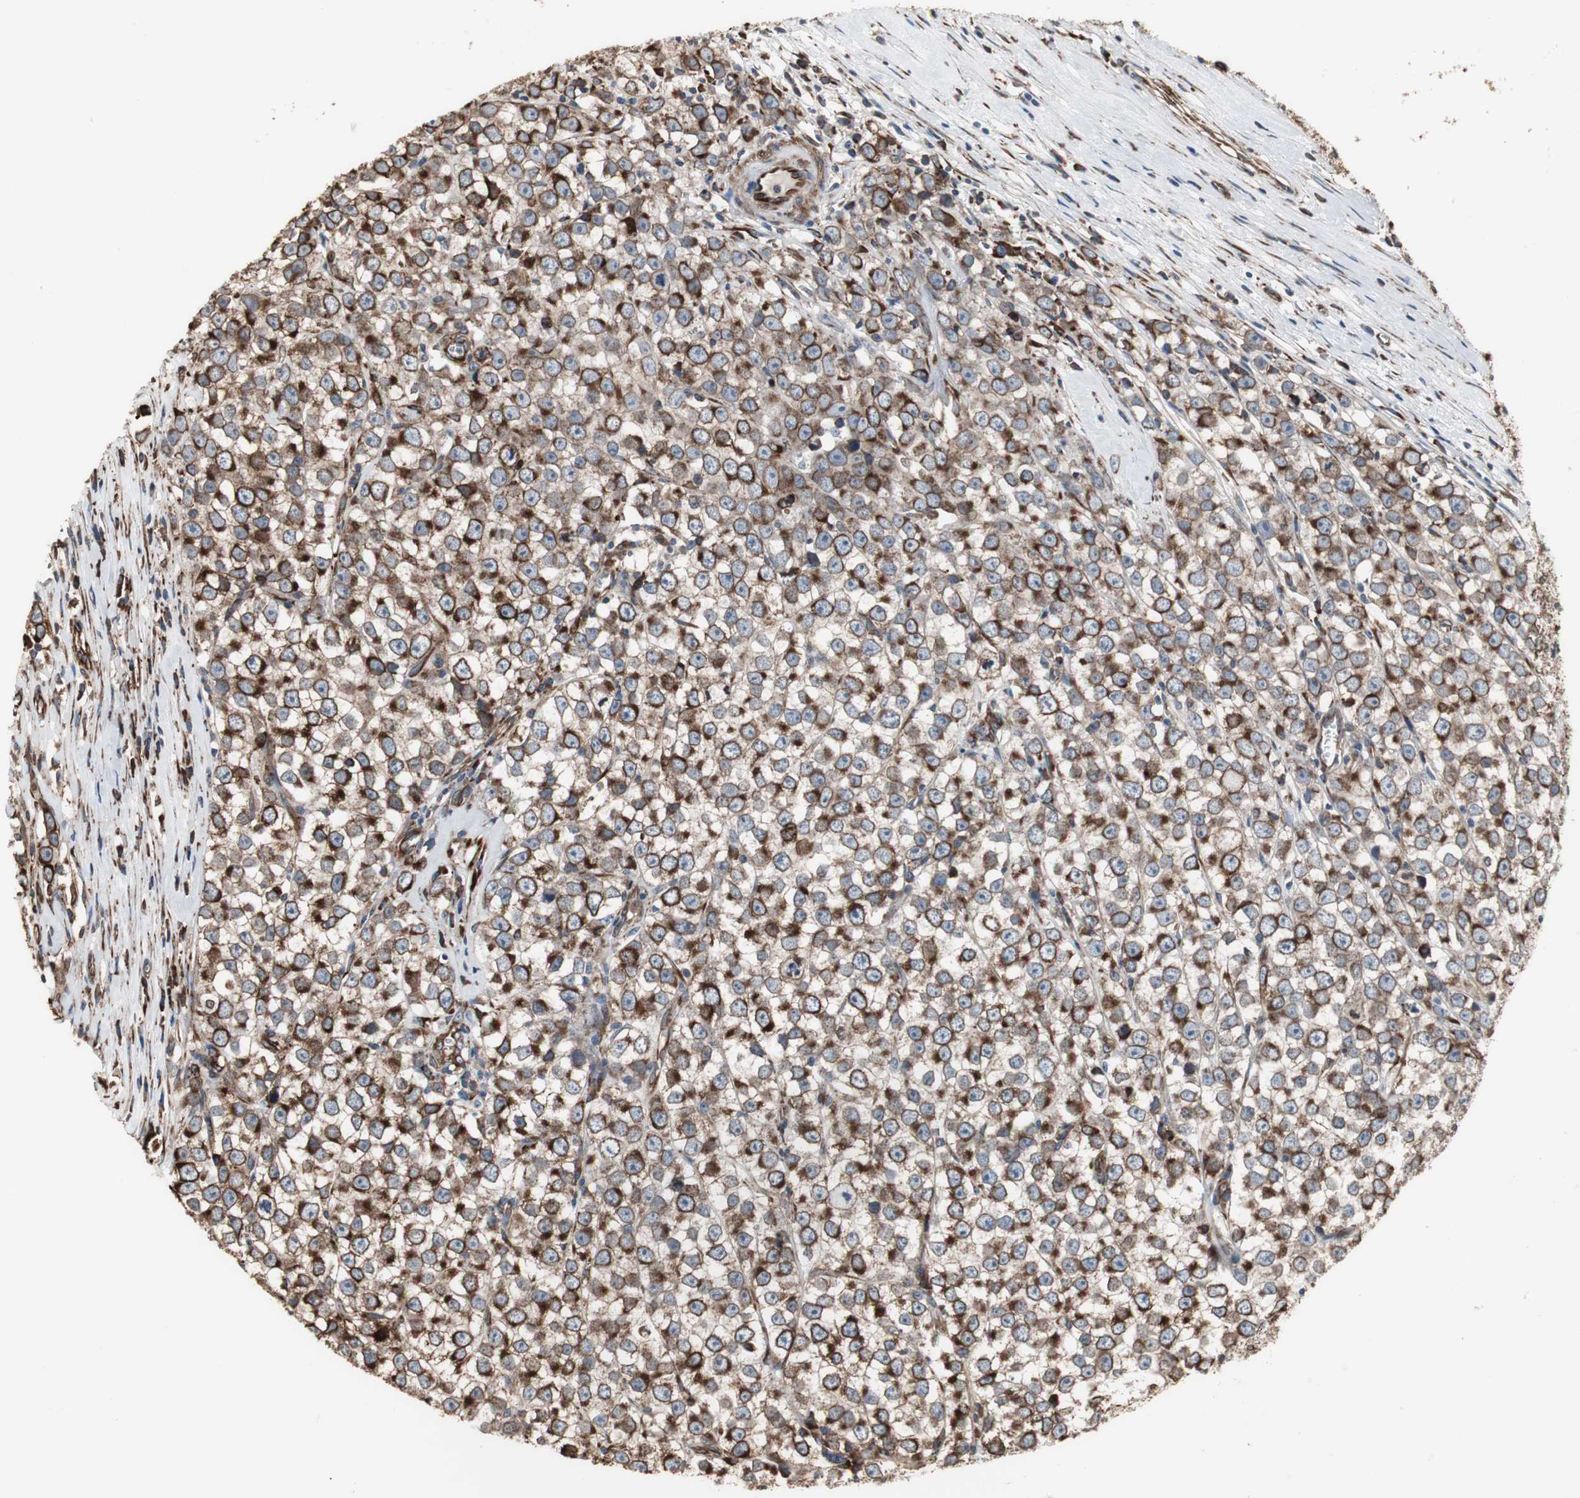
{"staining": {"intensity": "strong", "quantity": ">75%", "location": "cytoplasmic/membranous"}, "tissue": "testis cancer", "cell_type": "Tumor cells", "image_type": "cancer", "snomed": [{"axis": "morphology", "description": "Seminoma, NOS"}, {"axis": "morphology", "description": "Carcinoma, Embryonal, NOS"}, {"axis": "topography", "description": "Testis"}], "caption": "An immunohistochemistry (IHC) photomicrograph of neoplastic tissue is shown. Protein staining in brown highlights strong cytoplasmic/membranous positivity in testis embryonal carcinoma within tumor cells. The staining was performed using DAB (3,3'-diaminobenzidine) to visualize the protein expression in brown, while the nuclei were stained in blue with hematoxylin (Magnification: 20x).", "gene": "CALU", "patient": {"sex": "male", "age": 52}}